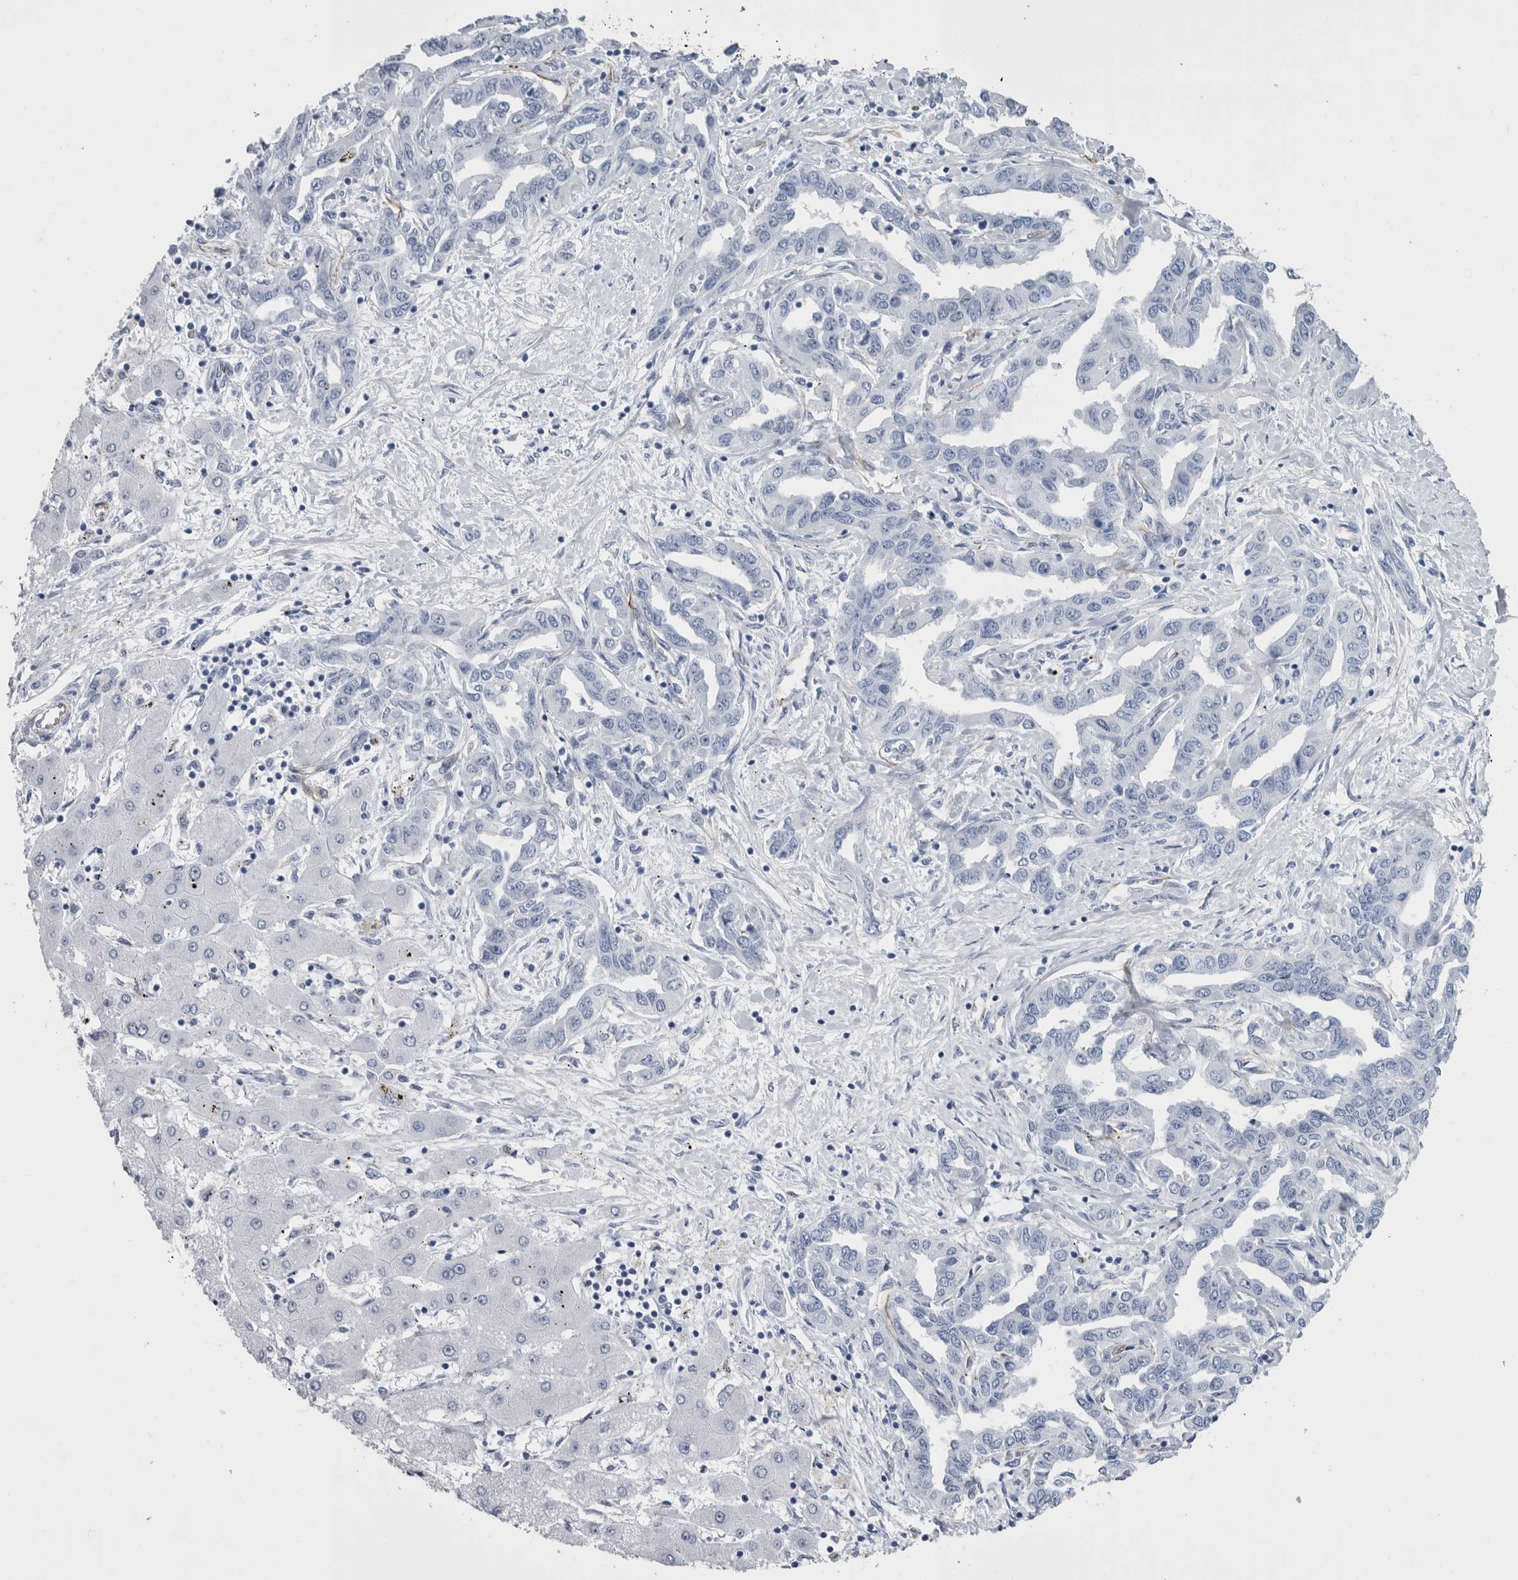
{"staining": {"intensity": "negative", "quantity": "none", "location": "none"}, "tissue": "liver cancer", "cell_type": "Tumor cells", "image_type": "cancer", "snomed": [{"axis": "morphology", "description": "Cholangiocarcinoma"}, {"axis": "topography", "description": "Liver"}], "caption": "Immunohistochemistry of liver cancer (cholangiocarcinoma) demonstrates no staining in tumor cells.", "gene": "VWDE", "patient": {"sex": "male", "age": 59}}